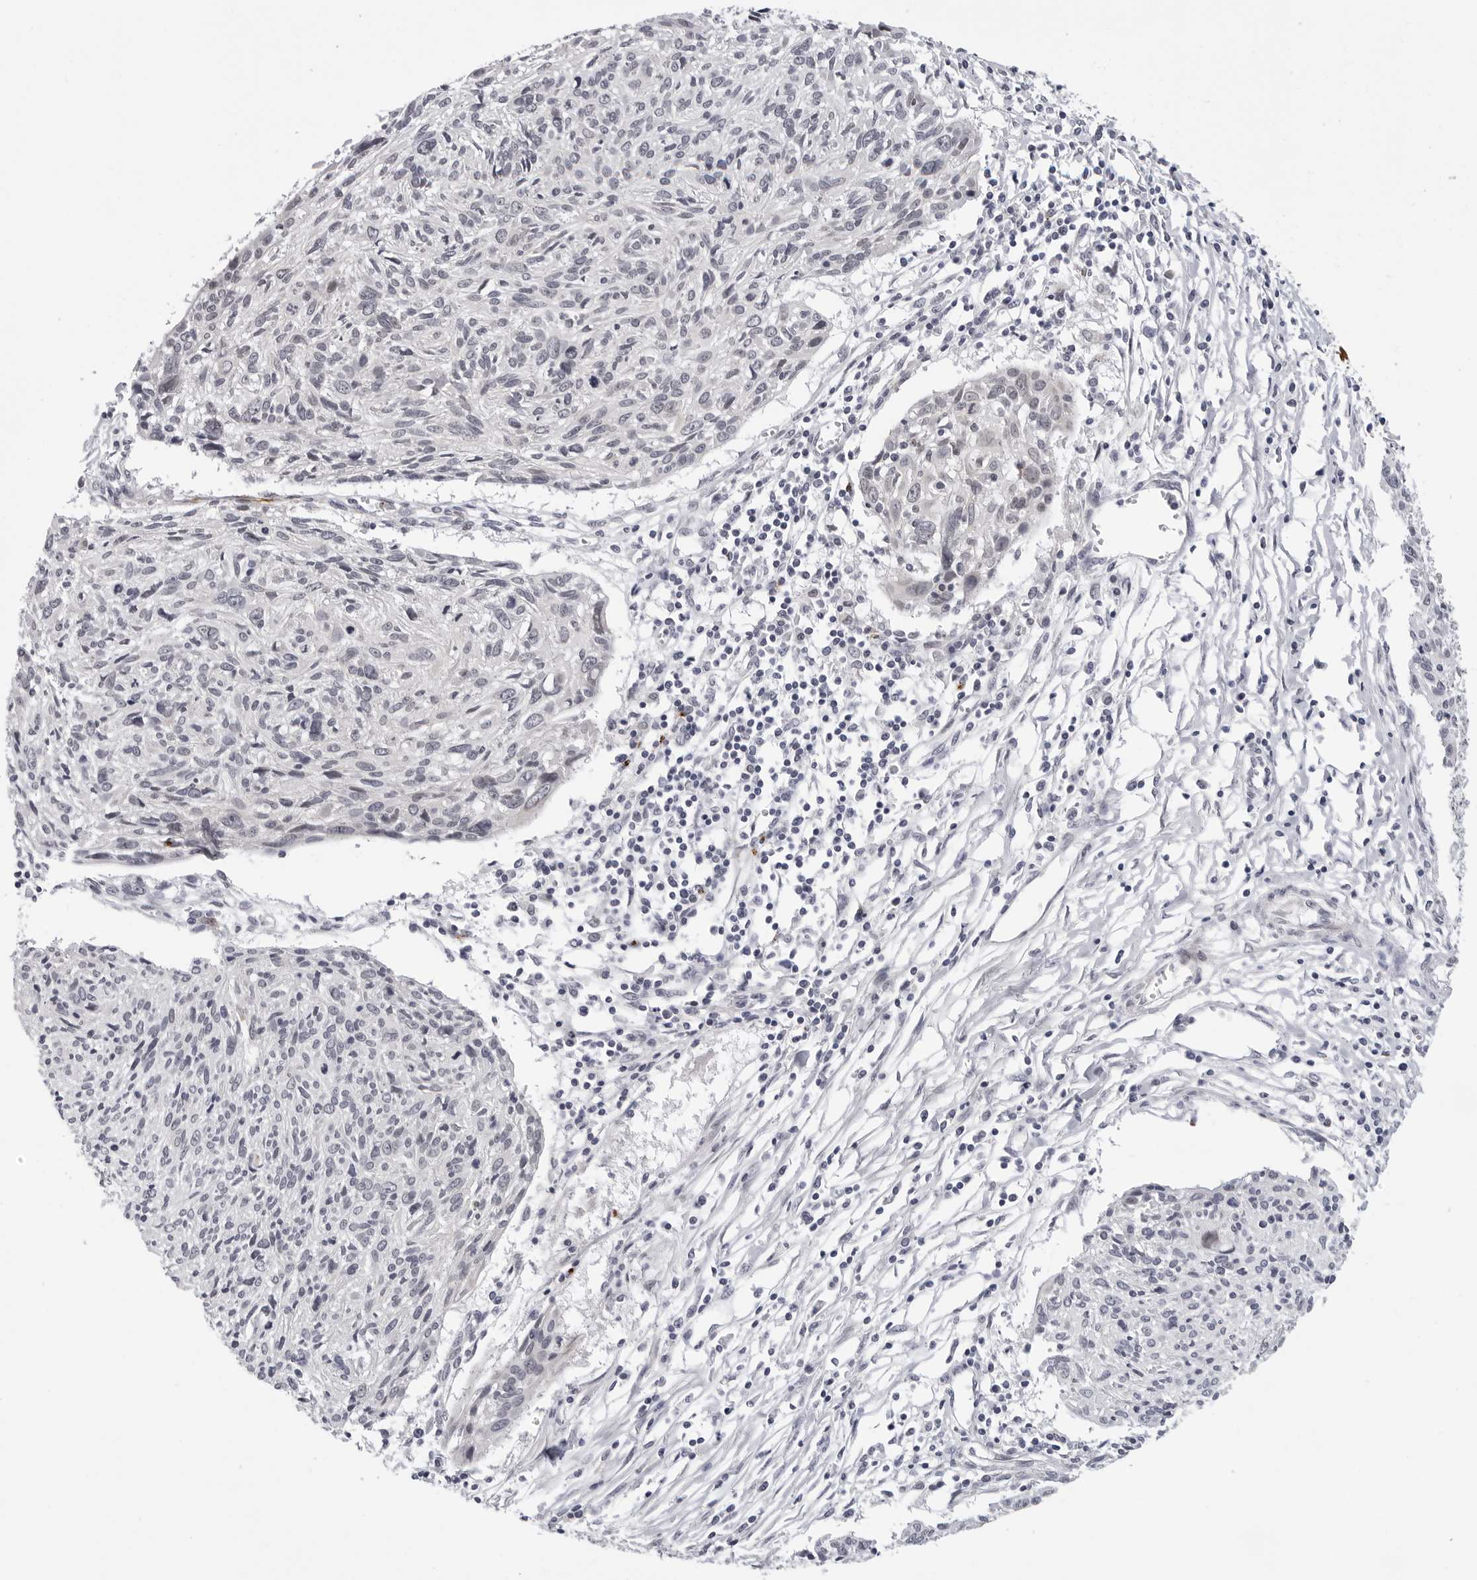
{"staining": {"intensity": "negative", "quantity": "none", "location": "none"}, "tissue": "cervical cancer", "cell_type": "Tumor cells", "image_type": "cancer", "snomed": [{"axis": "morphology", "description": "Squamous cell carcinoma, NOS"}, {"axis": "topography", "description": "Cervix"}], "caption": "The immunohistochemistry image has no significant positivity in tumor cells of squamous cell carcinoma (cervical) tissue.", "gene": "KIAA1614", "patient": {"sex": "female", "age": 51}}